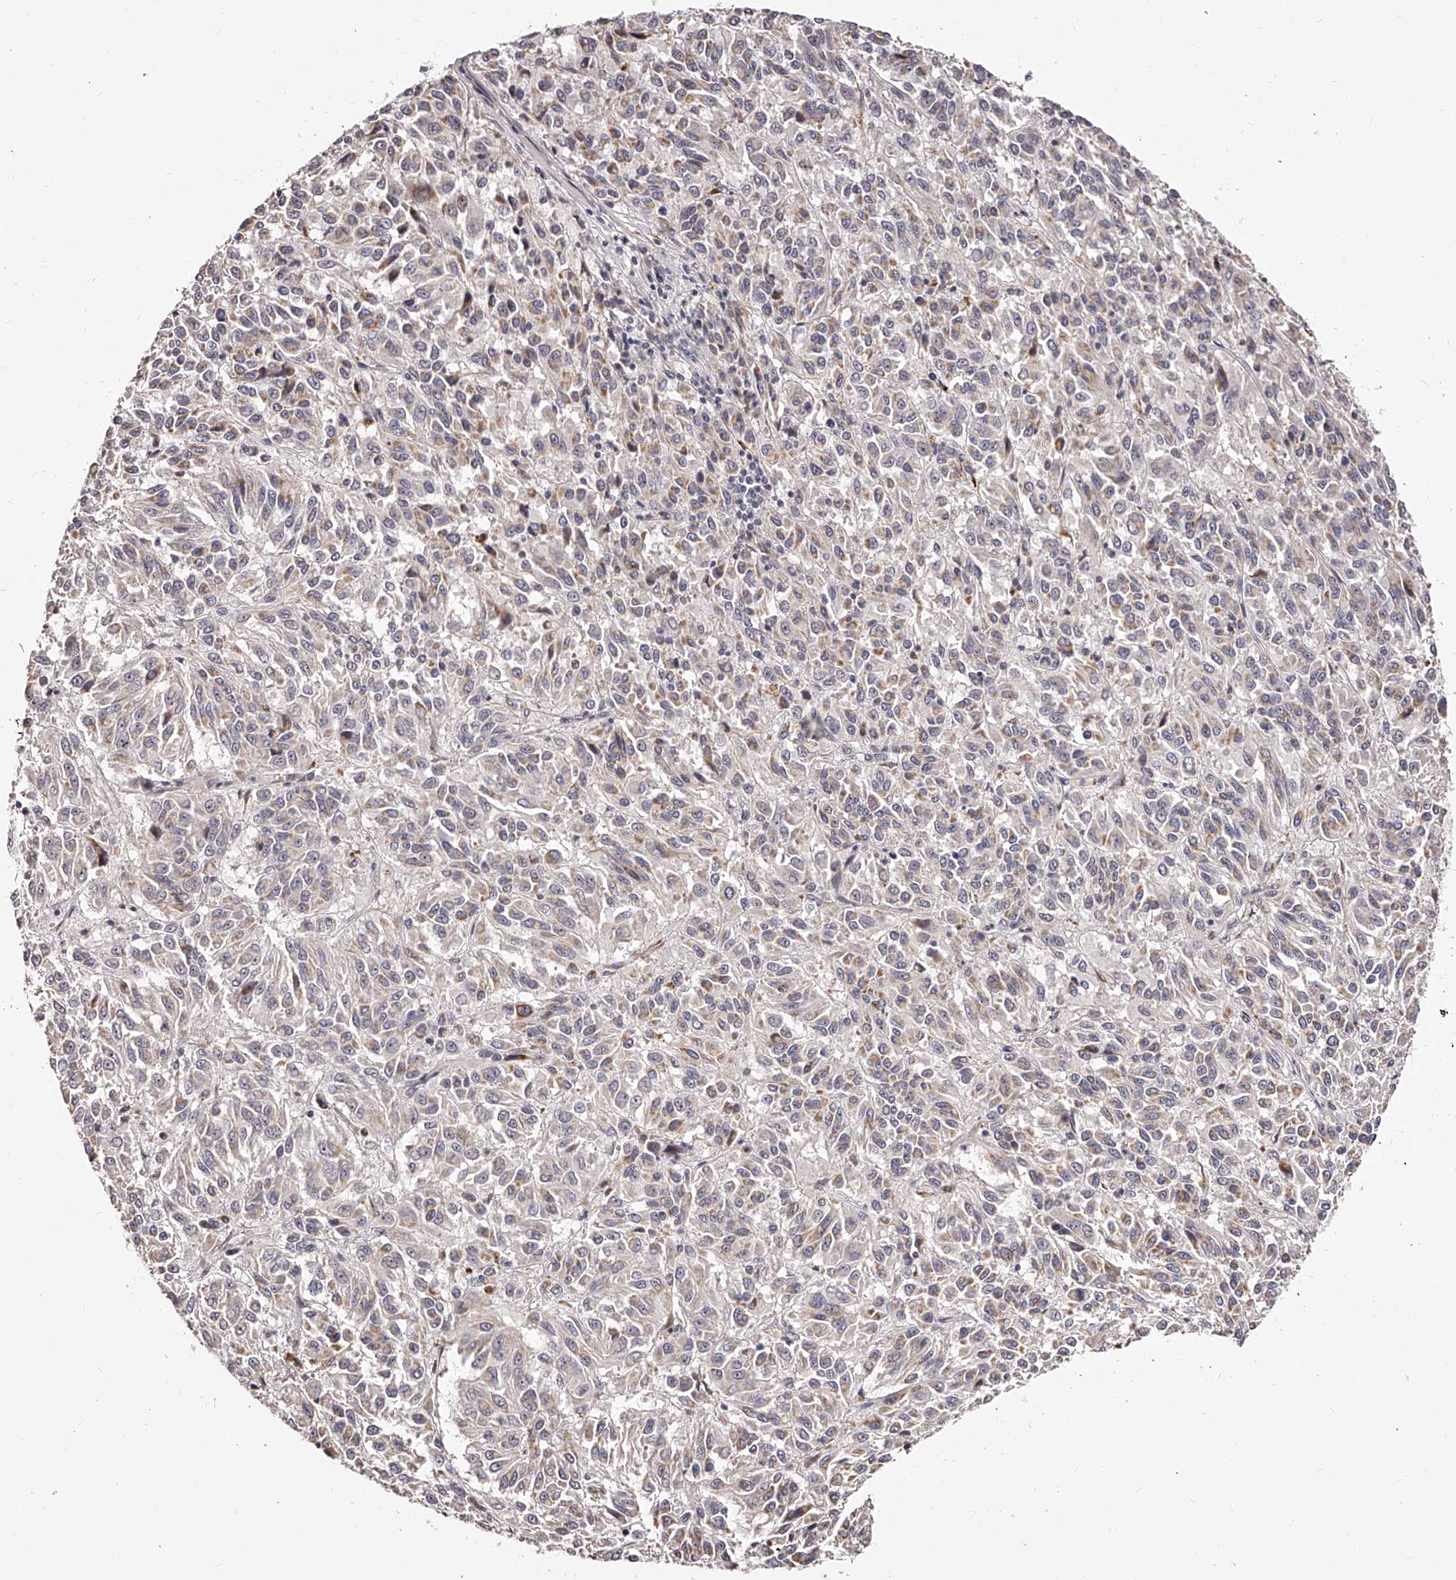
{"staining": {"intensity": "weak", "quantity": "25%-75%", "location": "cytoplasmic/membranous"}, "tissue": "melanoma", "cell_type": "Tumor cells", "image_type": "cancer", "snomed": [{"axis": "morphology", "description": "Malignant melanoma, Metastatic site"}, {"axis": "topography", "description": "Lung"}], "caption": "About 25%-75% of tumor cells in human malignant melanoma (metastatic site) show weak cytoplasmic/membranous protein expression as visualized by brown immunohistochemical staining.", "gene": "ZNF502", "patient": {"sex": "male", "age": 64}}